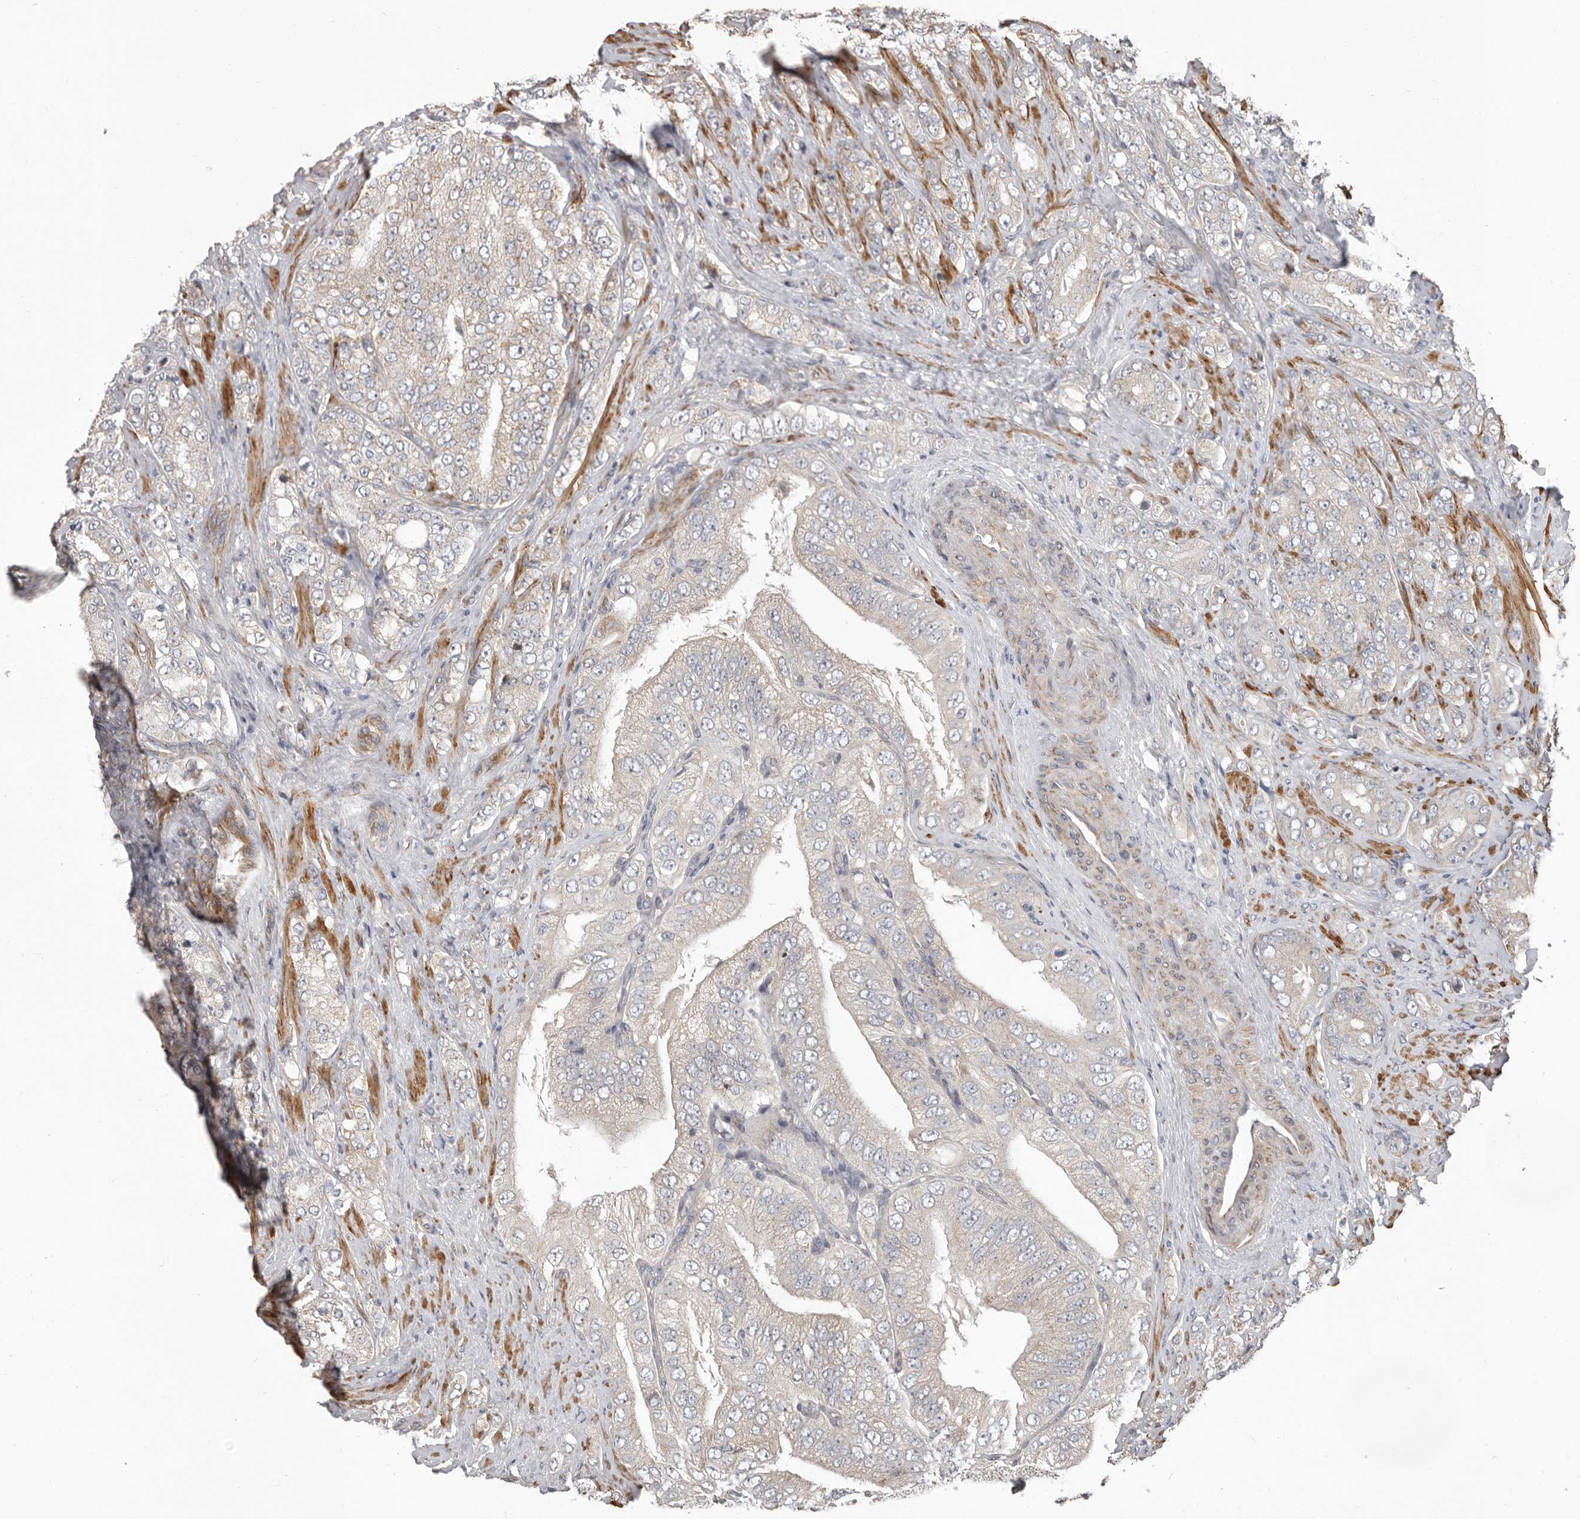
{"staining": {"intensity": "weak", "quantity": "25%-75%", "location": "cytoplasmic/membranous"}, "tissue": "prostate cancer", "cell_type": "Tumor cells", "image_type": "cancer", "snomed": [{"axis": "morphology", "description": "Adenocarcinoma, High grade"}, {"axis": "topography", "description": "Prostate"}], "caption": "Immunohistochemistry (IHC) (DAB (3,3'-diaminobenzidine)) staining of prostate cancer displays weak cytoplasmic/membranous protein expression in about 25%-75% of tumor cells.", "gene": "UNK", "patient": {"sex": "male", "age": 58}}